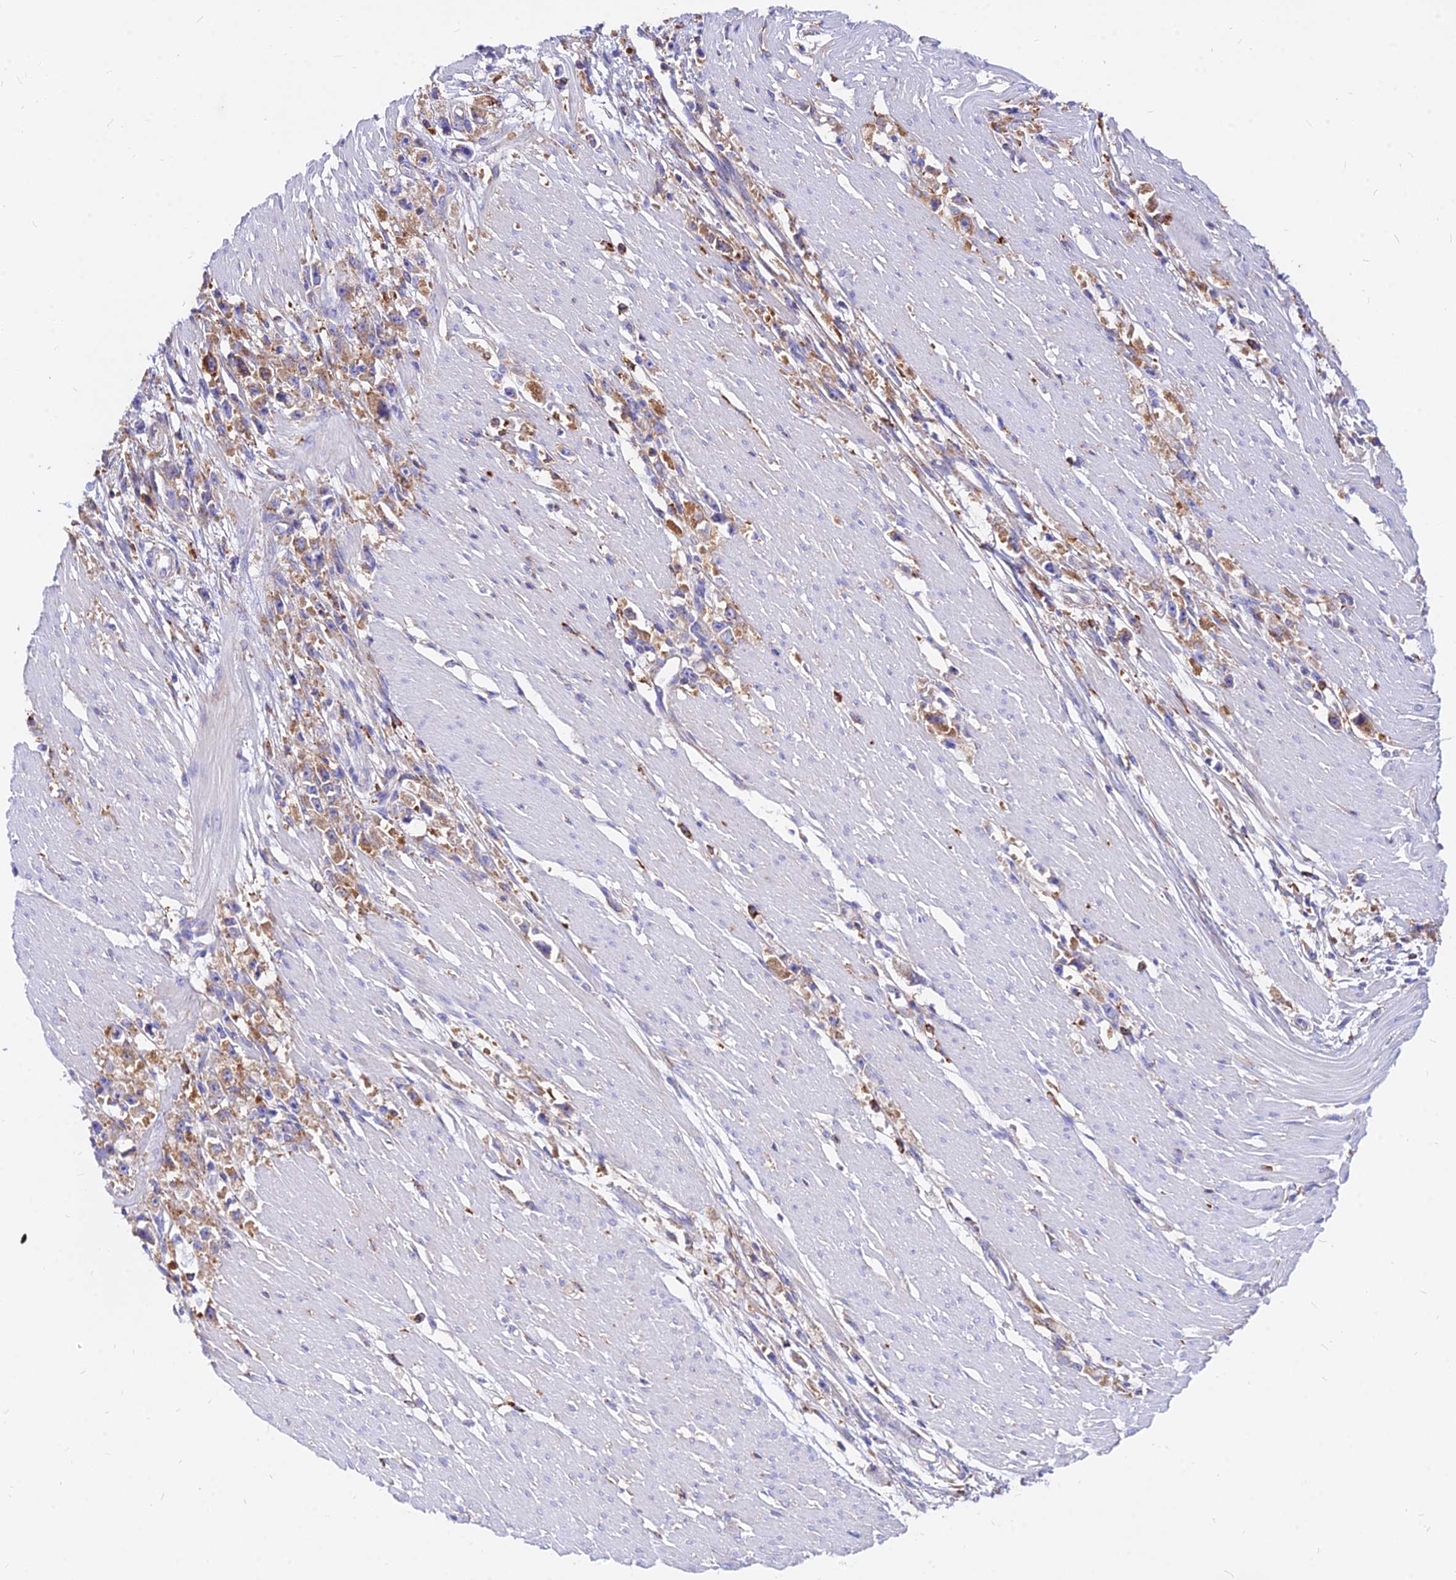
{"staining": {"intensity": "moderate", "quantity": ">75%", "location": "cytoplasmic/membranous"}, "tissue": "stomach cancer", "cell_type": "Tumor cells", "image_type": "cancer", "snomed": [{"axis": "morphology", "description": "Adenocarcinoma, NOS"}, {"axis": "topography", "description": "Stomach"}], "caption": "Tumor cells display medium levels of moderate cytoplasmic/membranous staining in approximately >75% of cells in human stomach cancer (adenocarcinoma).", "gene": "AGTRAP", "patient": {"sex": "female", "age": 59}}